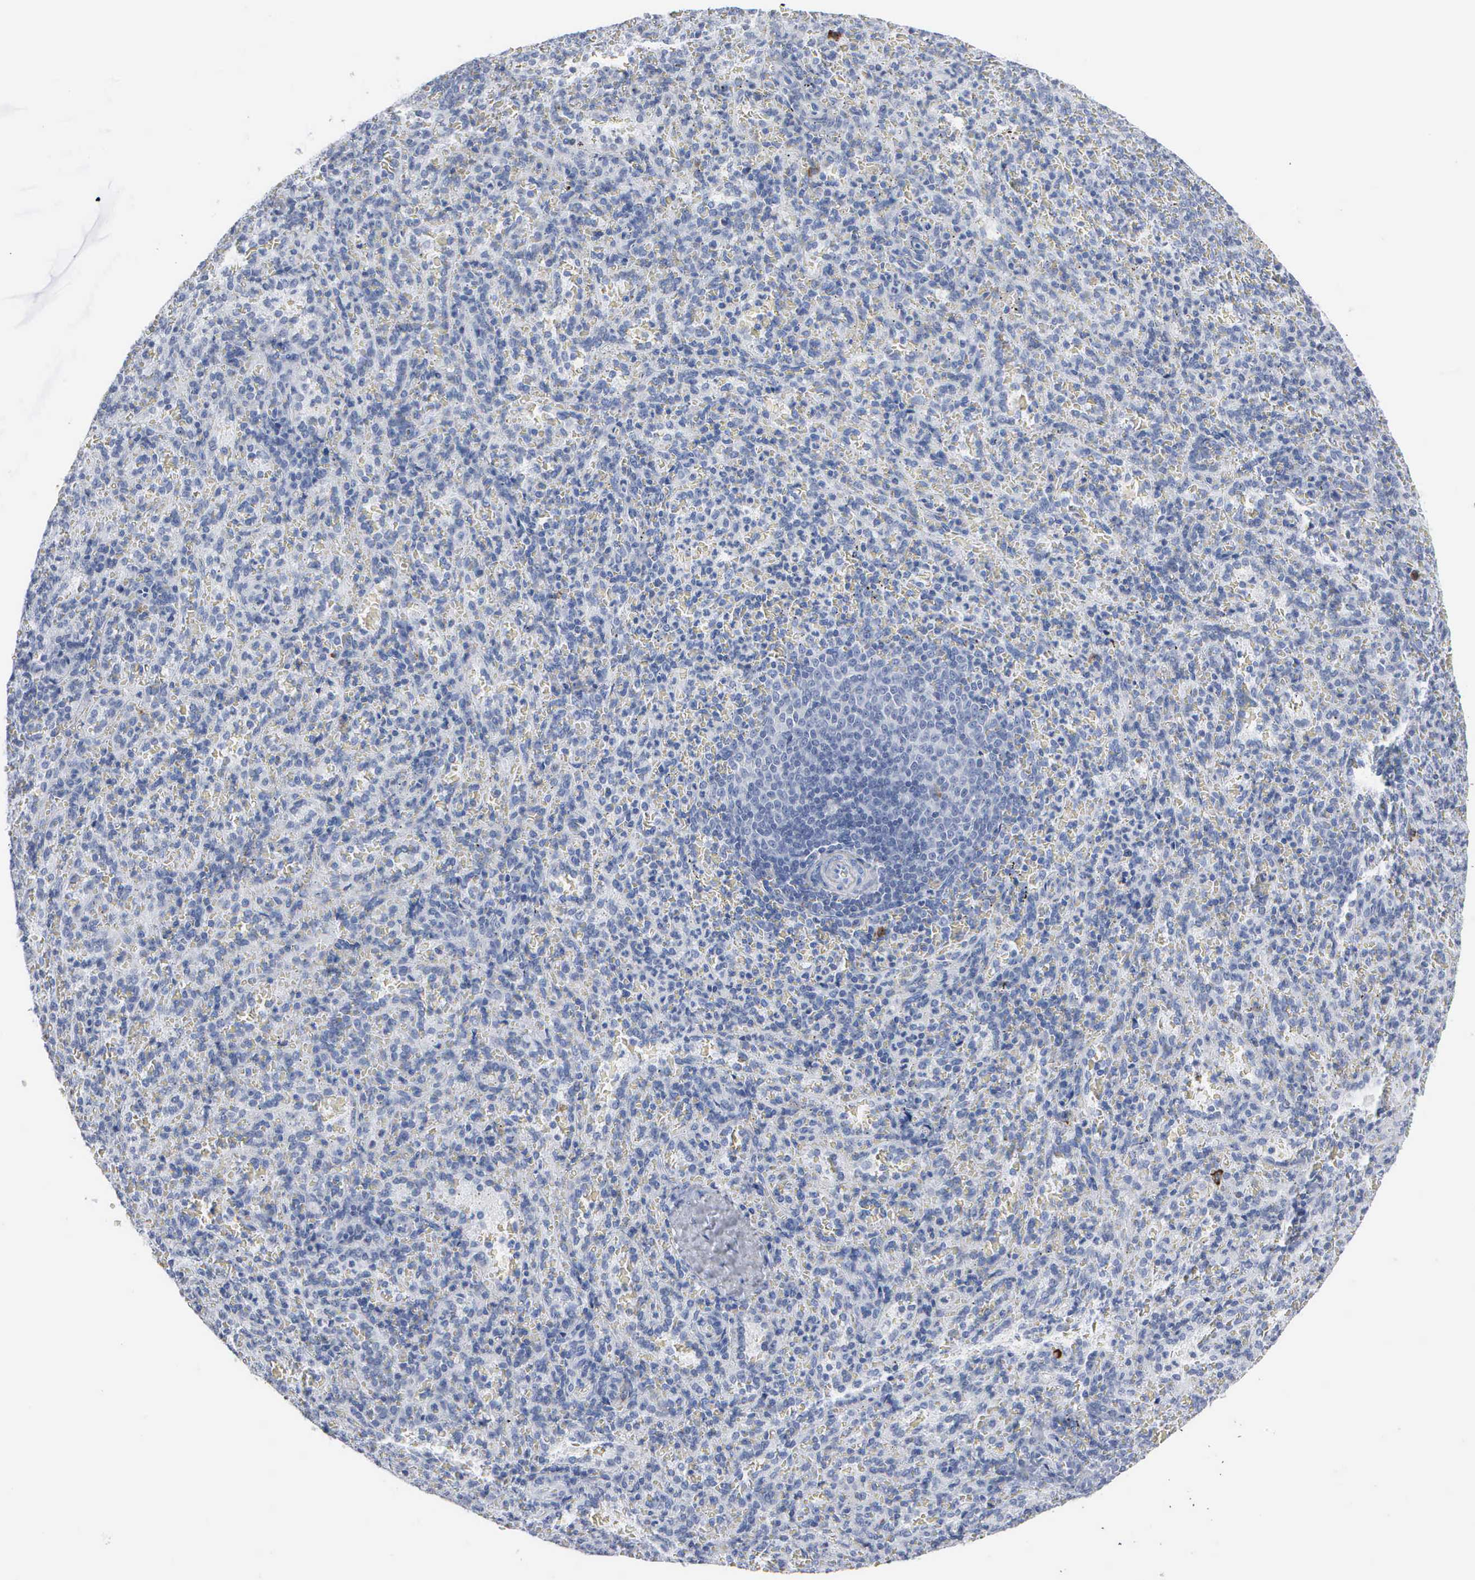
{"staining": {"intensity": "negative", "quantity": "none", "location": "none"}, "tissue": "spleen", "cell_type": "Cells in red pulp", "image_type": "normal", "snomed": [{"axis": "morphology", "description": "Normal tissue, NOS"}, {"axis": "topography", "description": "Spleen"}], "caption": "High power microscopy histopathology image of an immunohistochemistry (IHC) histopathology image of normal spleen, revealing no significant staining in cells in red pulp.", "gene": "CCNB1", "patient": {"sex": "female", "age": 21}}